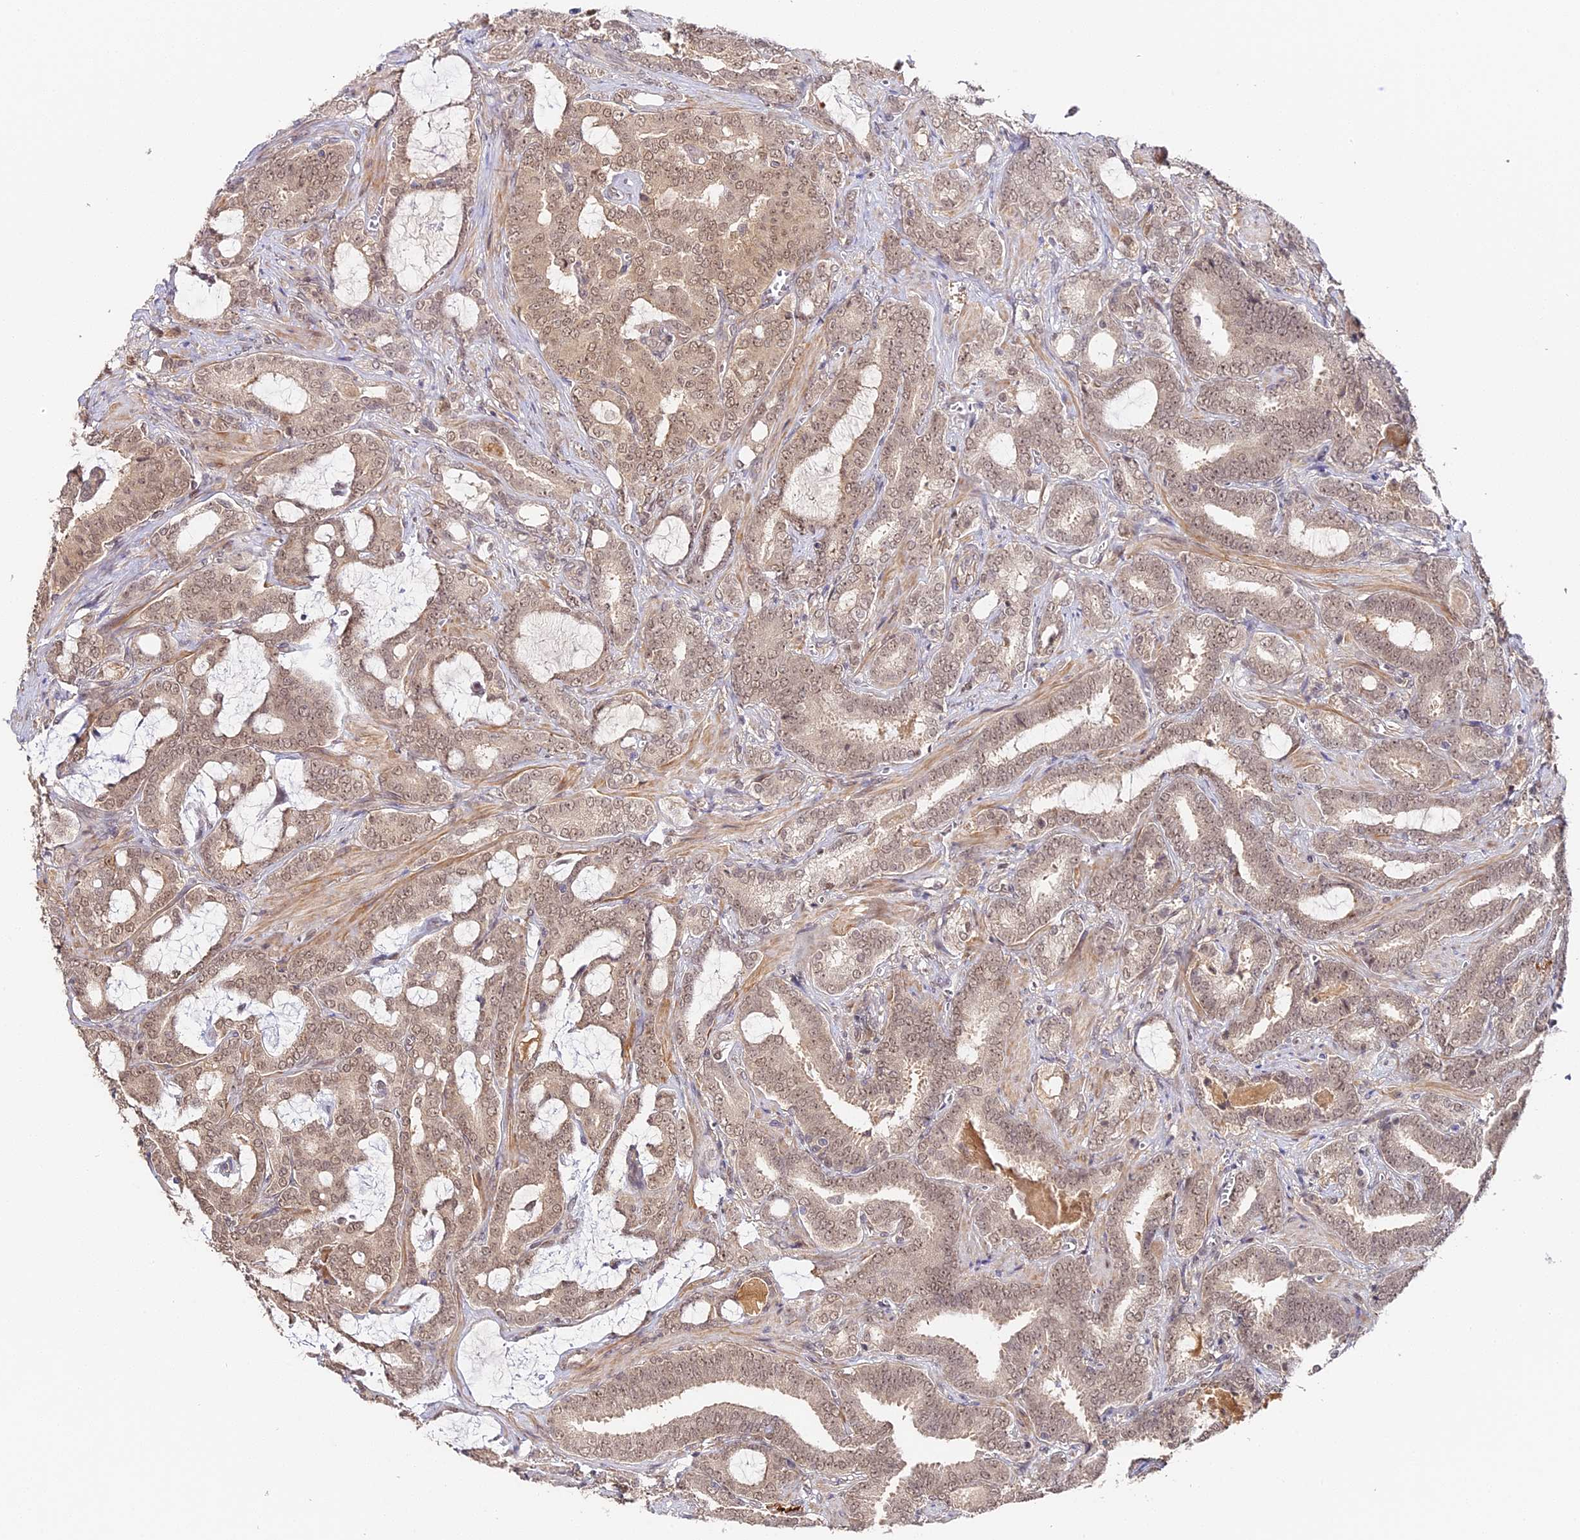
{"staining": {"intensity": "weak", "quantity": ">75%", "location": "cytoplasmic/membranous,nuclear"}, "tissue": "prostate cancer", "cell_type": "Tumor cells", "image_type": "cancer", "snomed": [{"axis": "morphology", "description": "Adenocarcinoma, High grade"}, {"axis": "topography", "description": "Prostate and seminal vesicle, NOS"}], "caption": "Immunohistochemistry (IHC) of prostate cancer demonstrates low levels of weak cytoplasmic/membranous and nuclear staining in approximately >75% of tumor cells.", "gene": "IMPACT", "patient": {"sex": "male", "age": 67}}